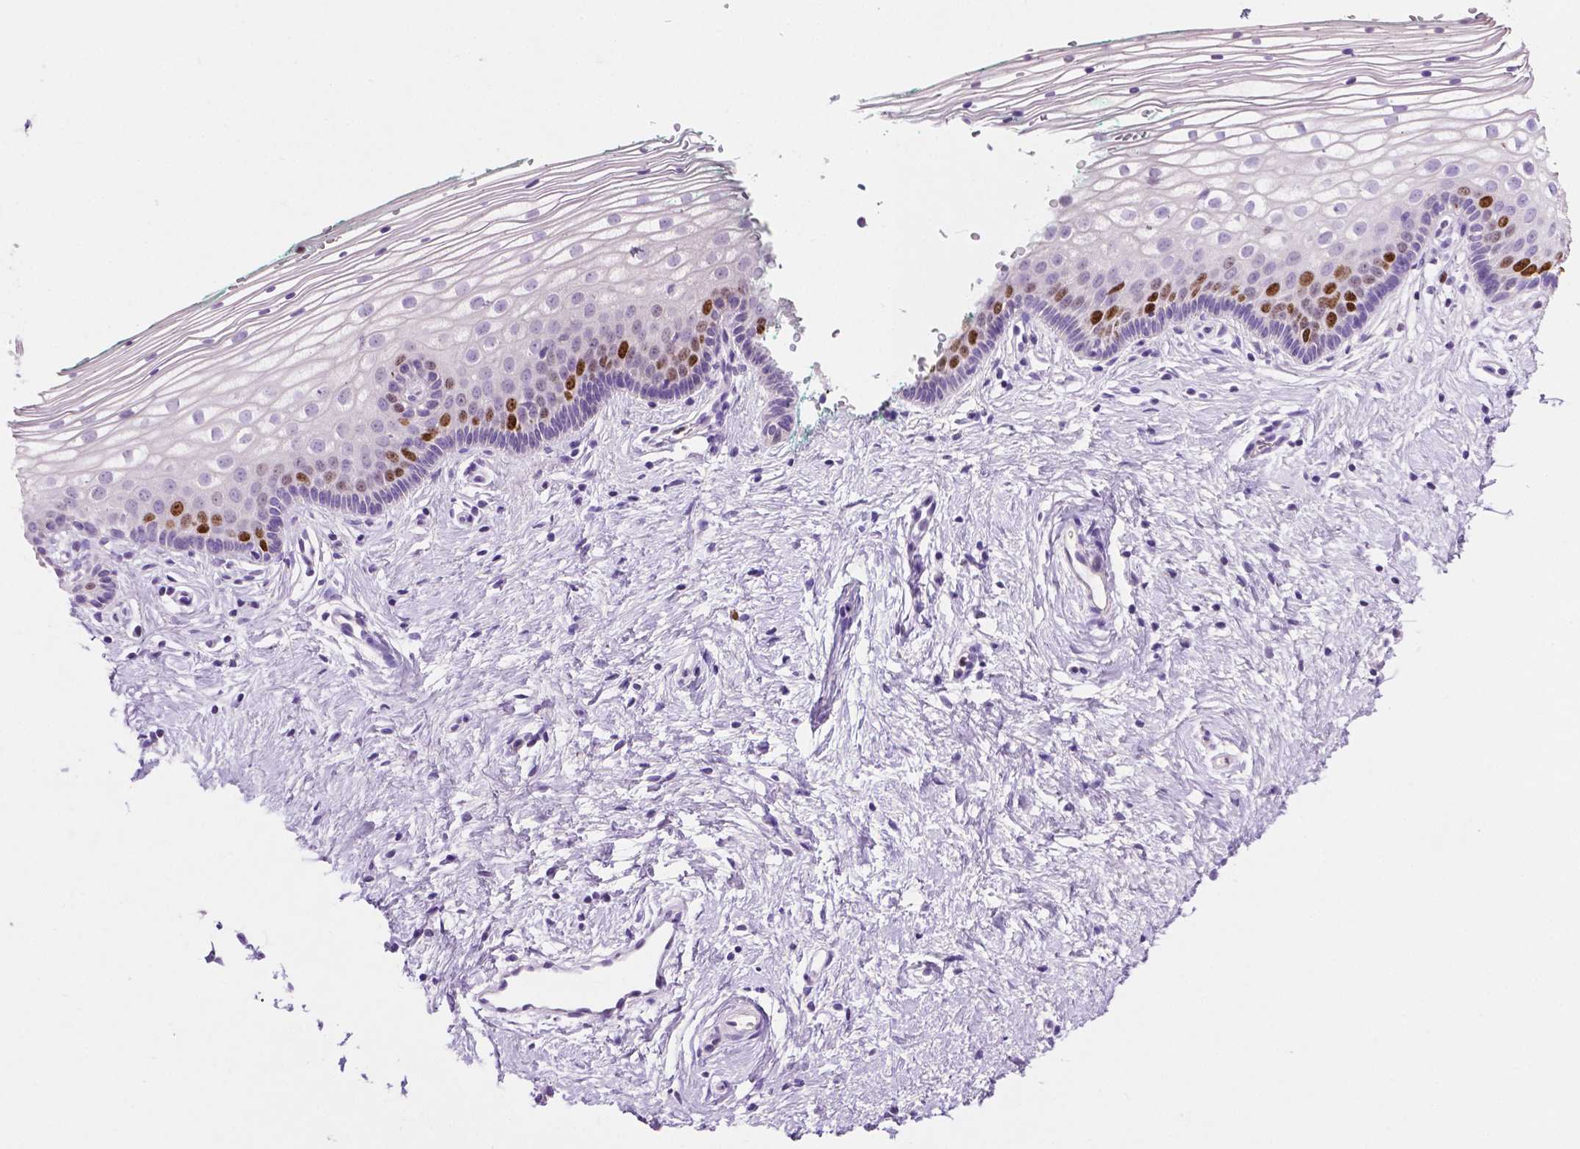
{"staining": {"intensity": "strong", "quantity": "<25%", "location": "nuclear"}, "tissue": "vagina", "cell_type": "Squamous epithelial cells", "image_type": "normal", "snomed": [{"axis": "morphology", "description": "Normal tissue, NOS"}, {"axis": "topography", "description": "Vagina"}], "caption": "IHC photomicrograph of unremarkable vagina: vagina stained using IHC exhibits medium levels of strong protein expression localized specifically in the nuclear of squamous epithelial cells, appearing as a nuclear brown color.", "gene": "SIAH2", "patient": {"sex": "female", "age": 36}}